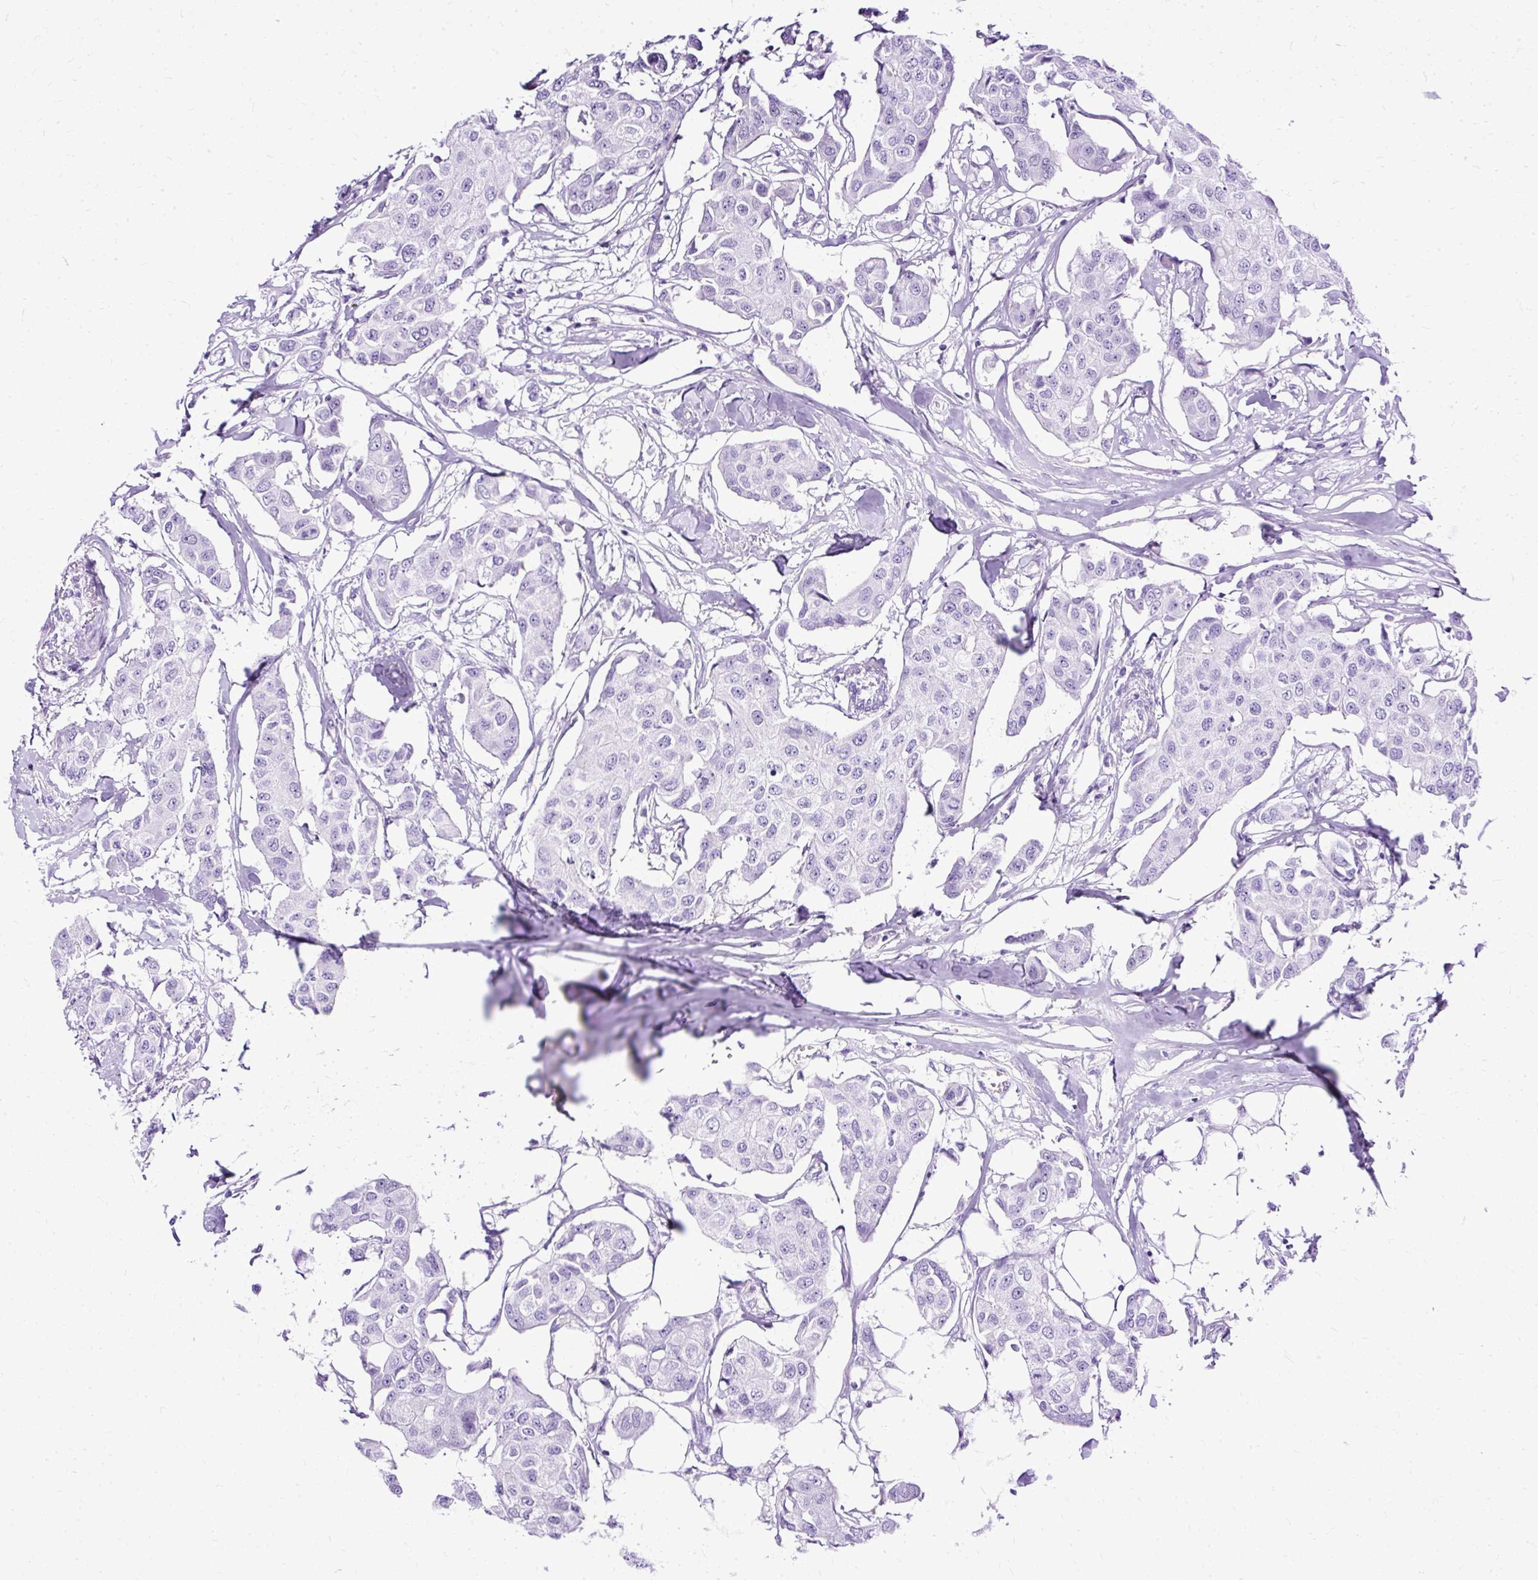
{"staining": {"intensity": "negative", "quantity": "none", "location": "none"}, "tissue": "breast cancer", "cell_type": "Tumor cells", "image_type": "cancer", "snomed": [{"axis": "morphology", "description": "Duct carcinoma"}, {"axis": "topography", "description": "Breast"}, {"axis": "topography", "description": "Lymph node"}], "caption": "A high-resolution image shows IHC staining of breast cancer, which shows no significant expression in tumor cells.", "gene": "SLC8A2", "patient": {"sex": "female", "age": 80}}